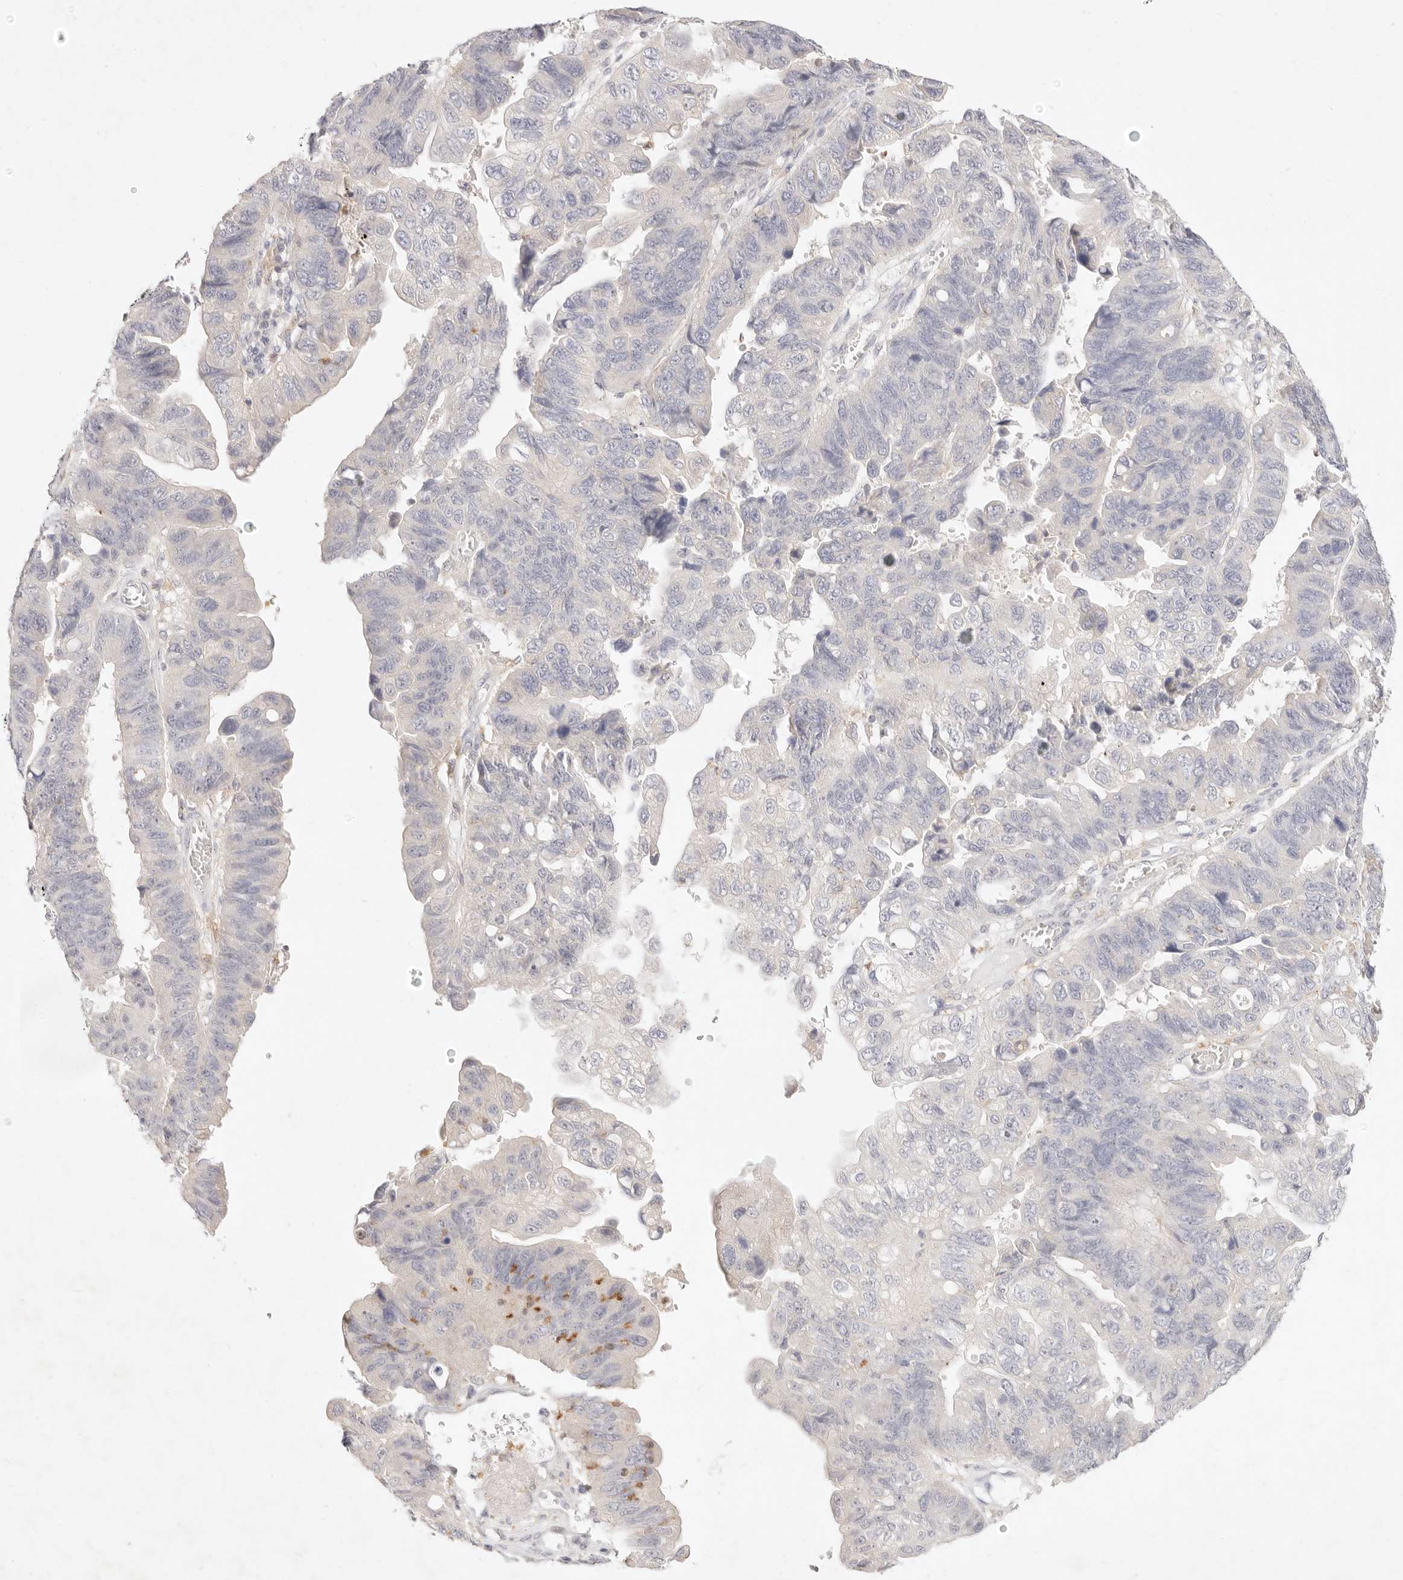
{"staining": {"intensity": "negative", "quantity": "none", "location": "none"}, "tissue": "stomach cancer", "cell_type": "Tumor cells", "image_type": "cancer", "snomed": [{"axis": "morphology", "description": "Adenocarcinoma, NOS"}, {"axis": "topography", "description": "Stomach"}], "caption": "Human adenocarcinoma (stomach) stained for a protein using IHC shows no expression in tumor cells.", "gene": "GPR84", "patient": {"sex": "male", "age": 59}}